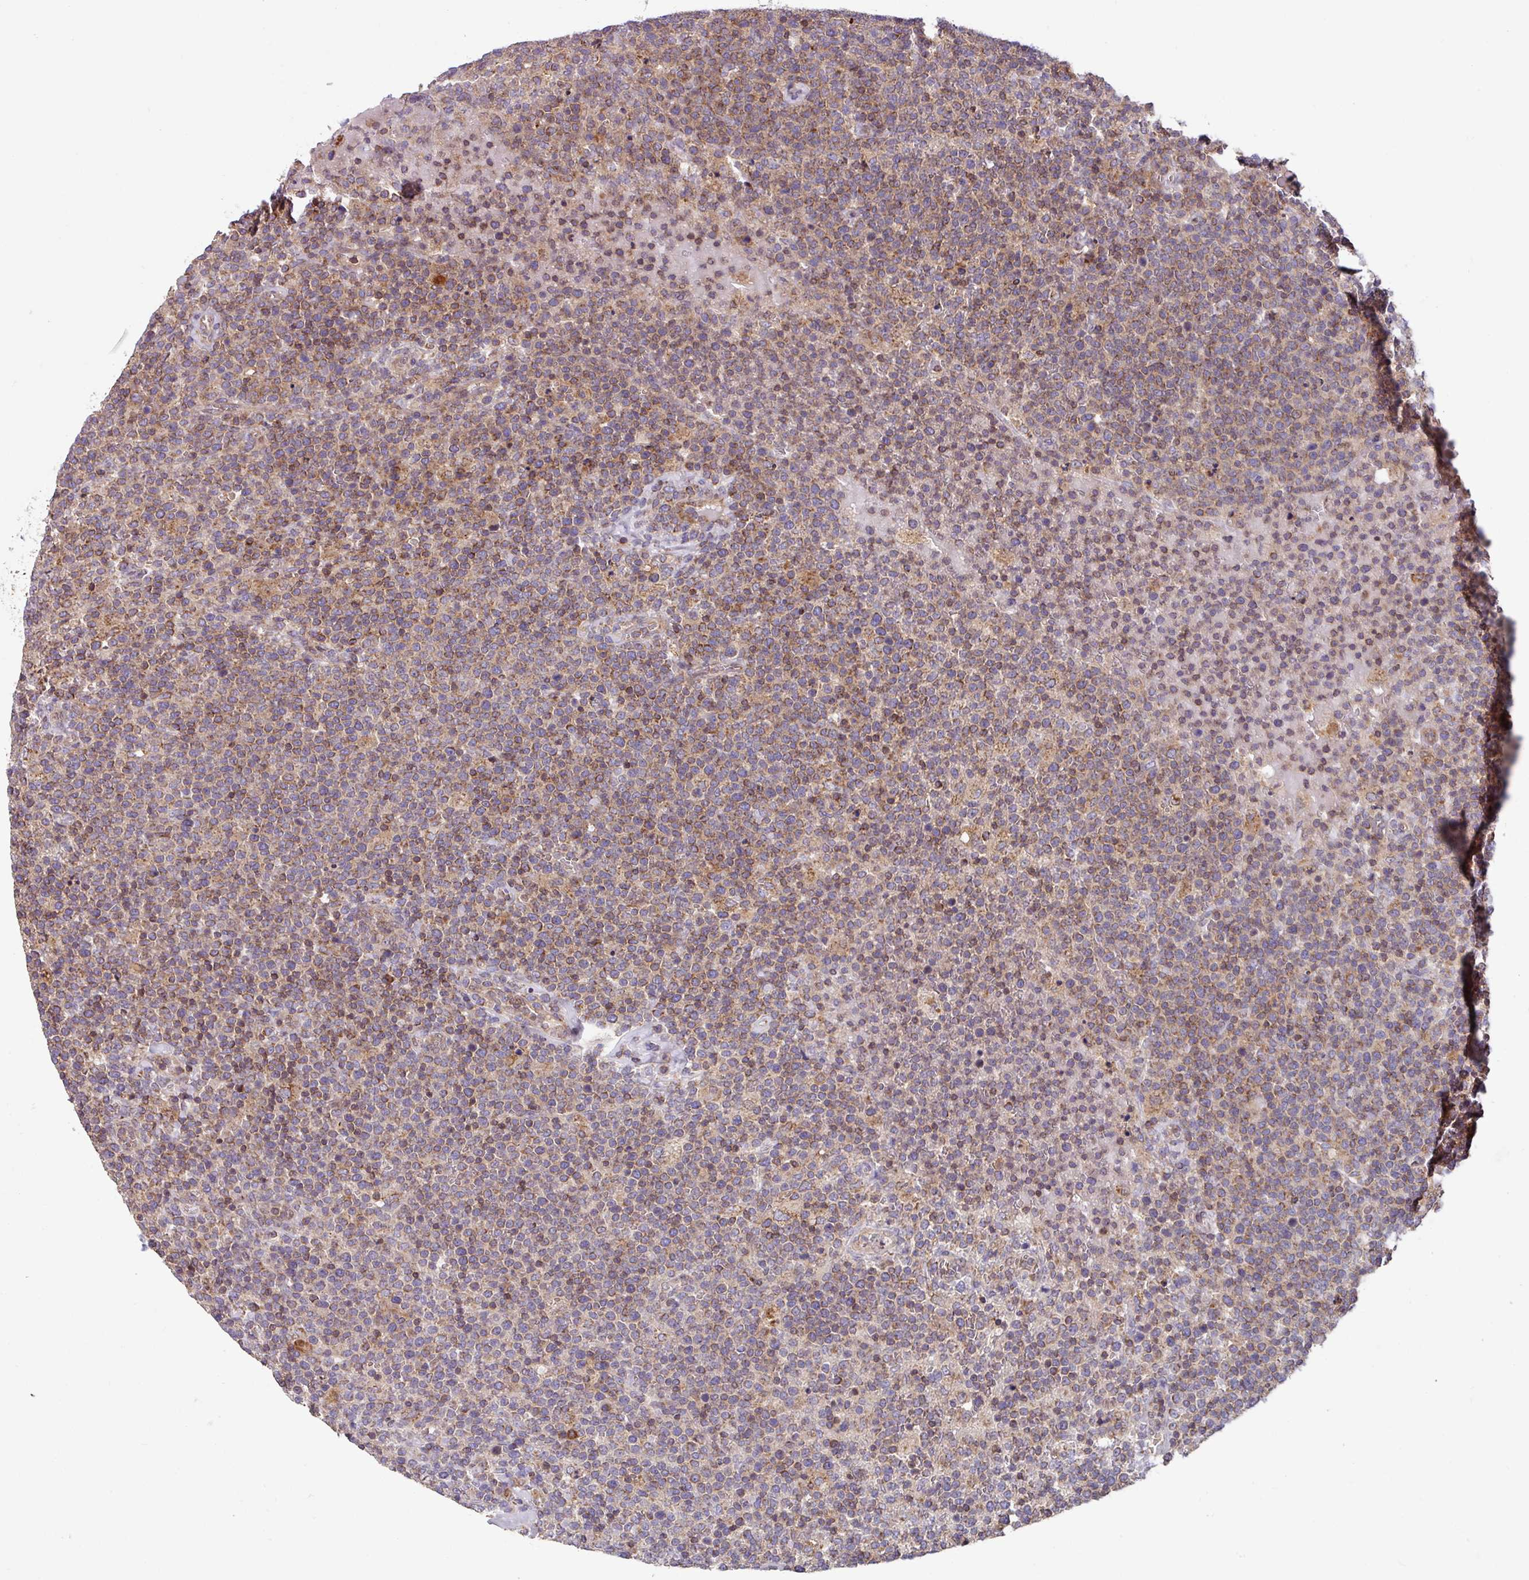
{"staining": {"intensity": "moderate", "quantity": ">75%", "location": "cytoplasmic/membranous"}, "tissue": "lymphoma", "cell_type": "Tumor cells", "image_type": "cancer", "snomed": [{"axis": "morphology", "description": "Malignant lymphoma, non-Hodgkin's type, High grade"}, {"axis": "topography", "description": "Lymph node"}], "caption": "Tumor cells display moderate cytoplasmic/membranous positivity in approximately >75% of cells in lymphoma.", "gene": "PLEKHD1", "patient": {"sex": "male", "age": 61}}